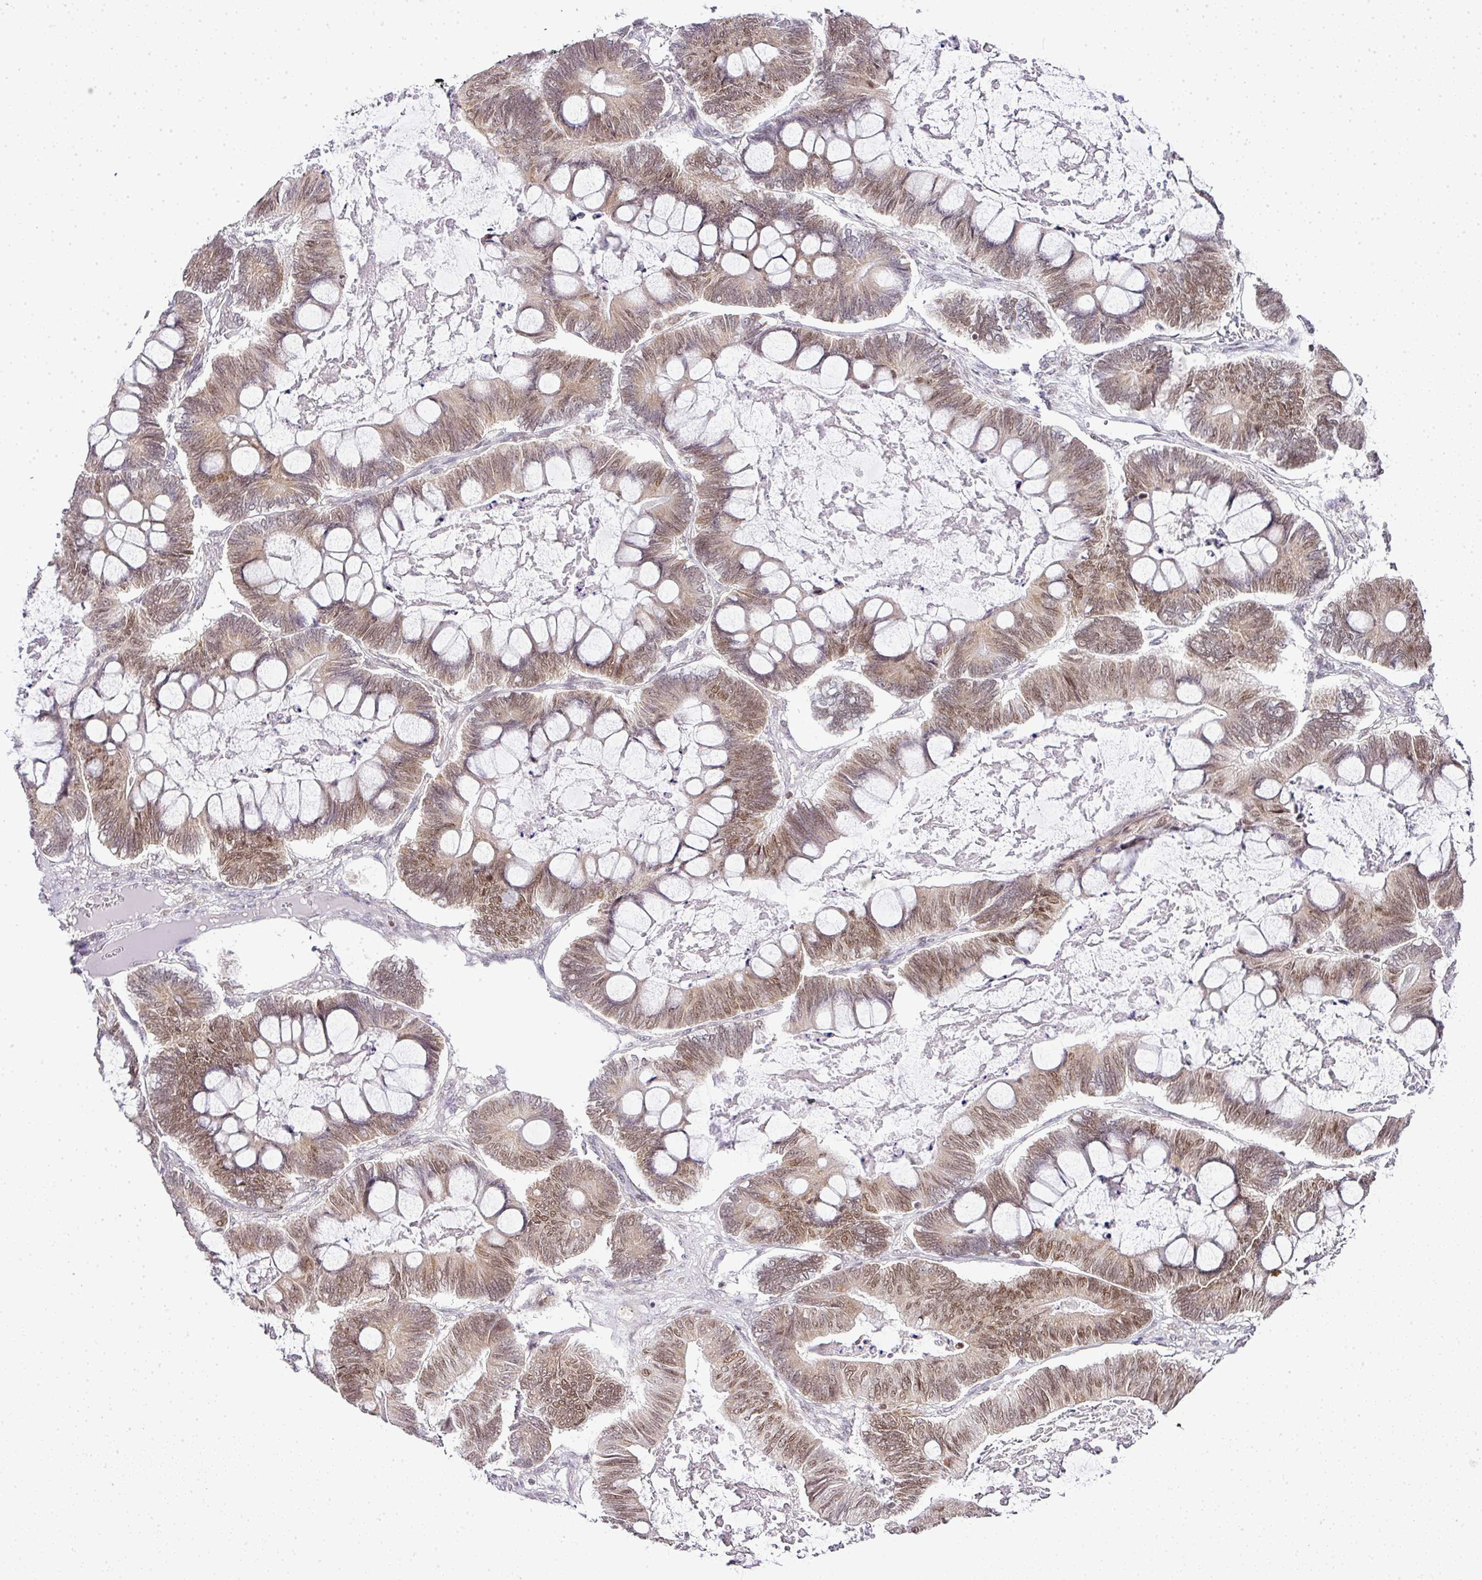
{"staining": {"intensity": "moderate", "quantity": ">75%", "location": "nuclear"}, "tissue": "ovarian cancer", "cell_type": "Tumor cells", "image_type": "cancer", "snomed": [{"axis": "morphology", "description": "Cystadenocarcinoma, mucinous, NOS"}, {"axis": "topography", "description": "Ovary"}], "caption": "Immunohistochemistry of ovarian cancer (mucinous cystadenocarcinoma) reveals medium levels of moderate nuclear positivity in about >75% of tumor cells.", "gene": "FAM32A", "patient": {"sex": "female", "age": 61}}